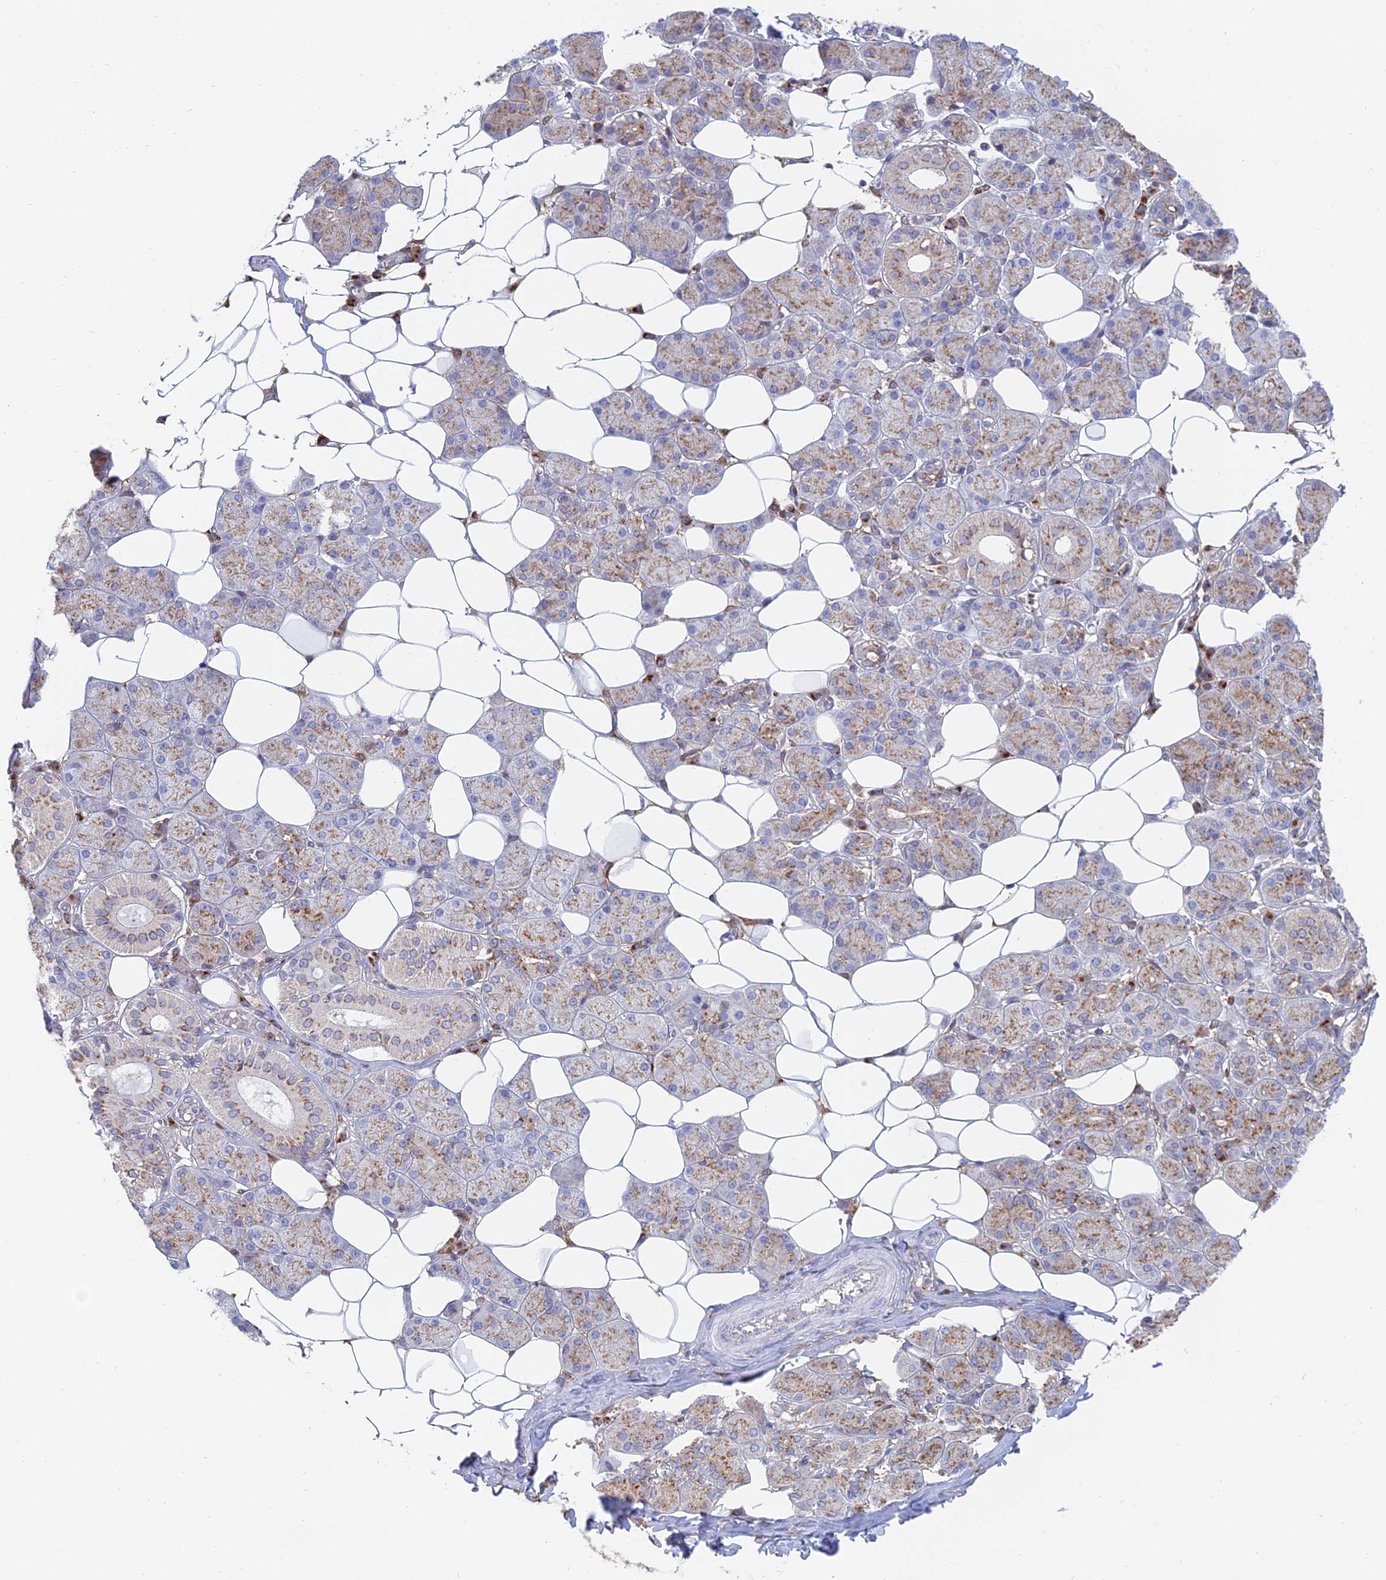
{"staining": {"intensity": "moderate", "quantity": ">75%", "location": "cytoplasmic/membranous"}, "tissue": "salivary gland", "cell_type": "Glandular cells", "image_type": "normal", "snomed": [{"axis": "morphology", "description": "Normal tissue, NOS"}, {"axis": "topography", "description": "Salivary gland"}], "caption": "Moderate cytoplasmic/membranous staining for a protein is present in about >75% of glandular cells of unremarkable salivary gland using immunohistochemistry.", "gene": "ENSG00000267561", "patient": {"sex": "female", "age": 33}}